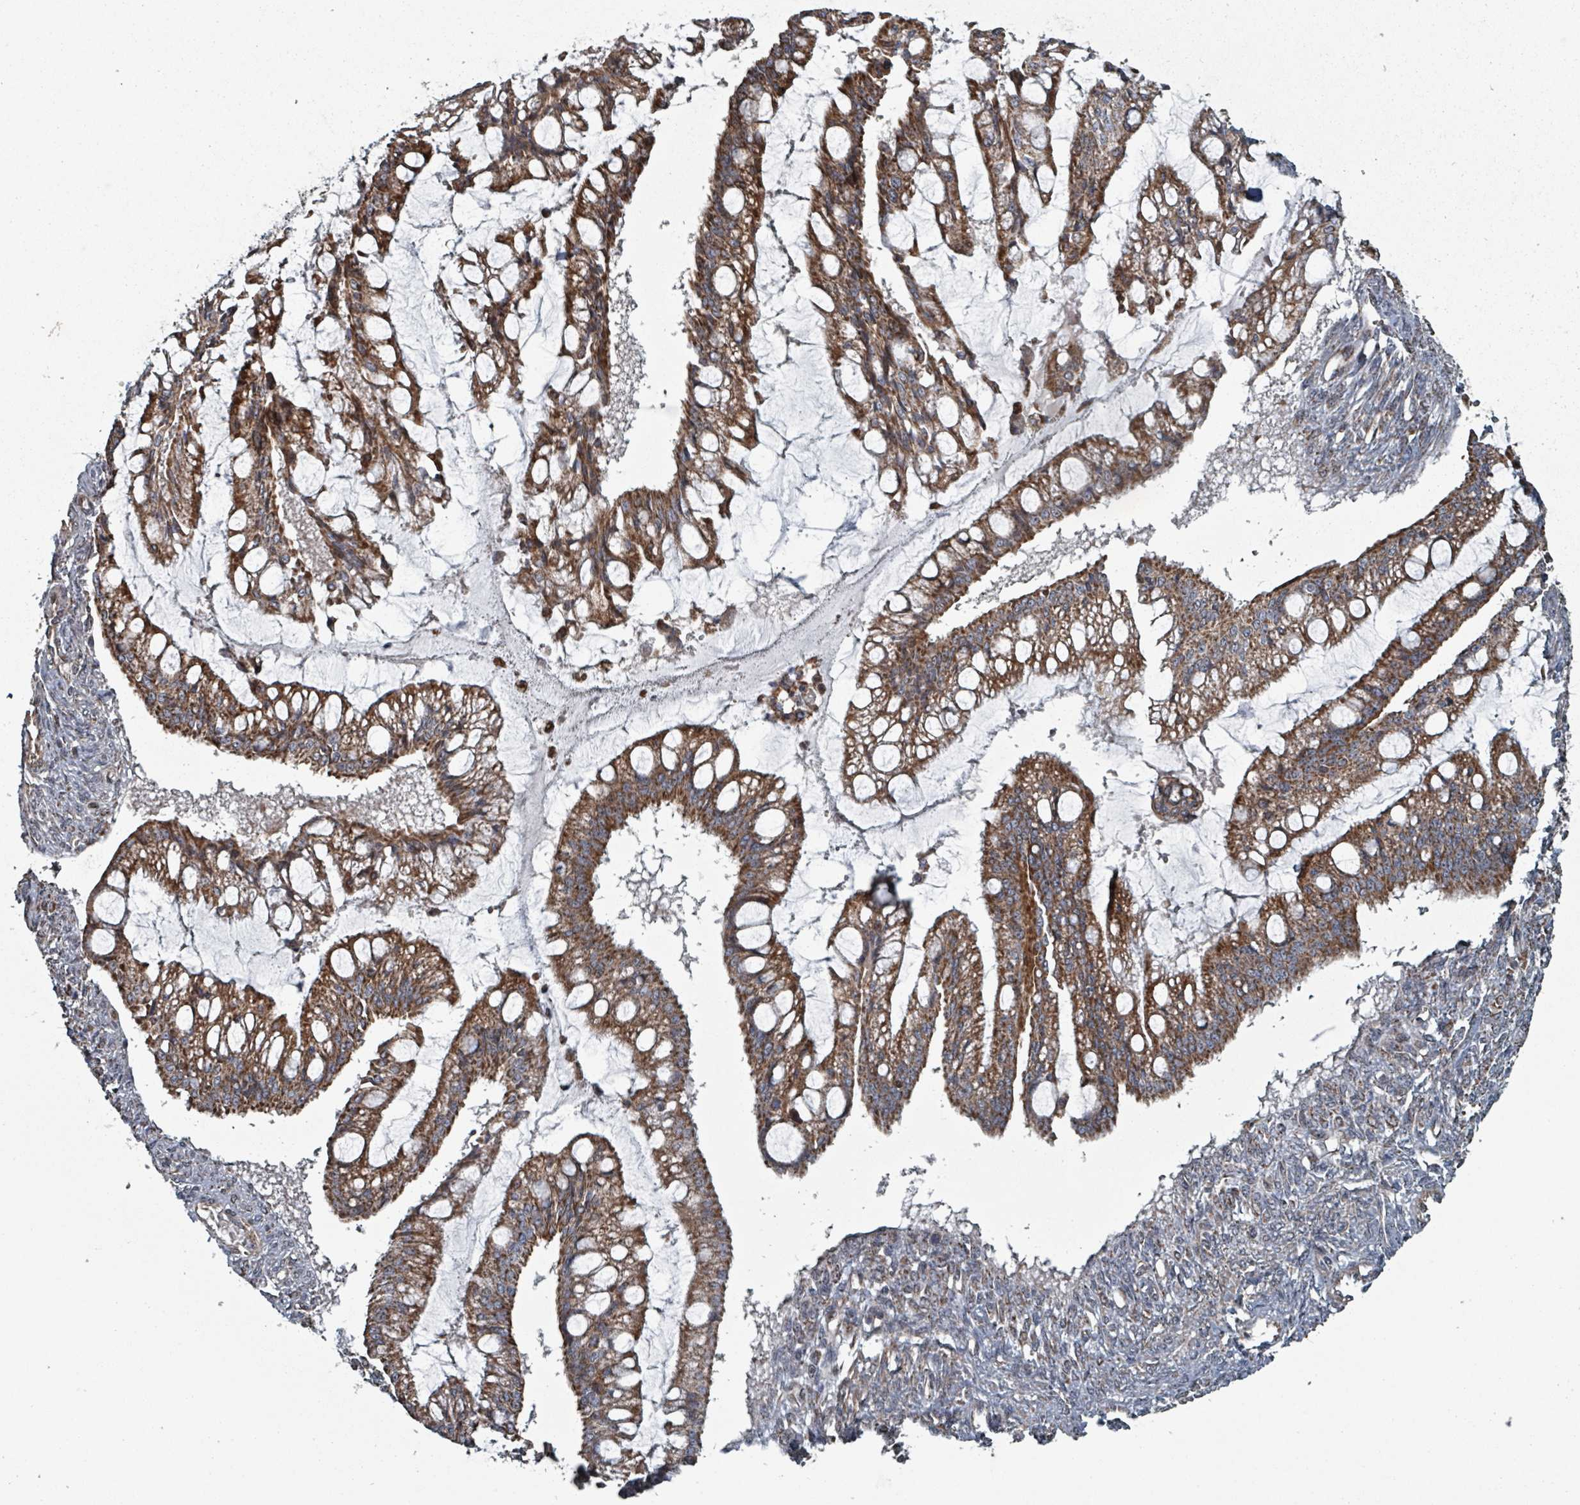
{"staining": {"intensity": "strong", "quantity": ">75%", "location": "cytoplasmic/membranous"}, "tissue": "ovarian cancer", "cell_type": "Tumor cells", "image_type": "cancer", "snomed": [{"axis": "morphology", "description": "Cystadenocarcinoma, mucinous, NOS"}, {"axis": "topography", "description": "Ovary"}], "caption": "This is an image of IHC staining of ovarian cancer, which shows strong staining in the cytoplasmic/membranous of tumor cells.", "gene": "MRPL4", "patient": {"sex": "female", "age": 73}}